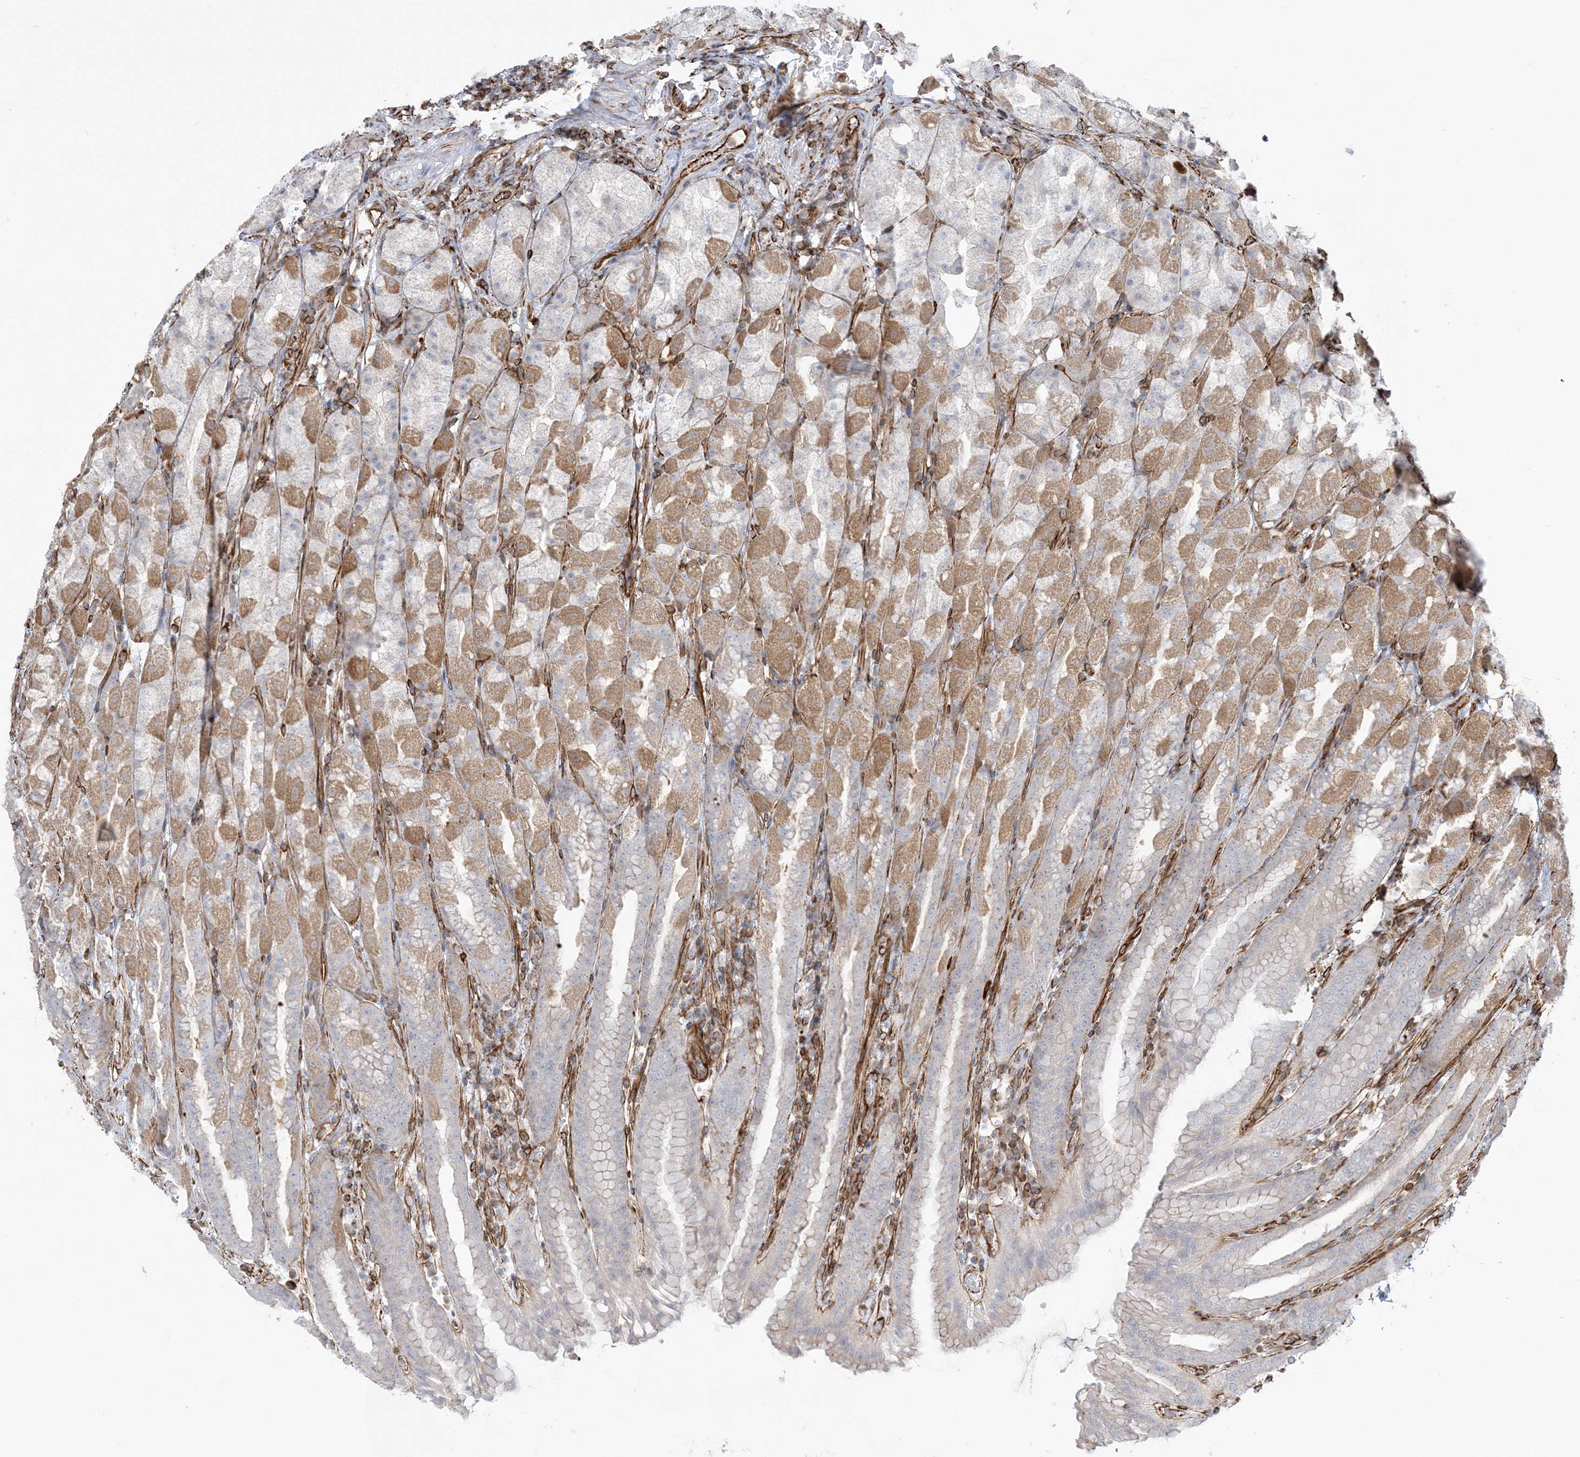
{"staining": {"intensity": "moderate", "quantity": "25%-75%", "location": "cytoplasmic/membranous"}, "tissue": "stomach", "cell_type": "Glandular cells", "image_type": "normal", "snomed": [{"axis": "morphology", "description": "Normal tissue, NOS"}, {"axis": "topography", "description": "Stomach, upper"}], "caption": "Immunohistochemistry (IHC) photomicrograph of normal stomach: stomach stained using immunohistochemistry exhibits medium levels of moderate protein expression localized specifically in the cytoplasmic/membranous of glandular cells, appearing as a cytoplasmic/membranous brown color.", "gene": "SCLT1", "patient": {"sex": "male", "age": 68}}